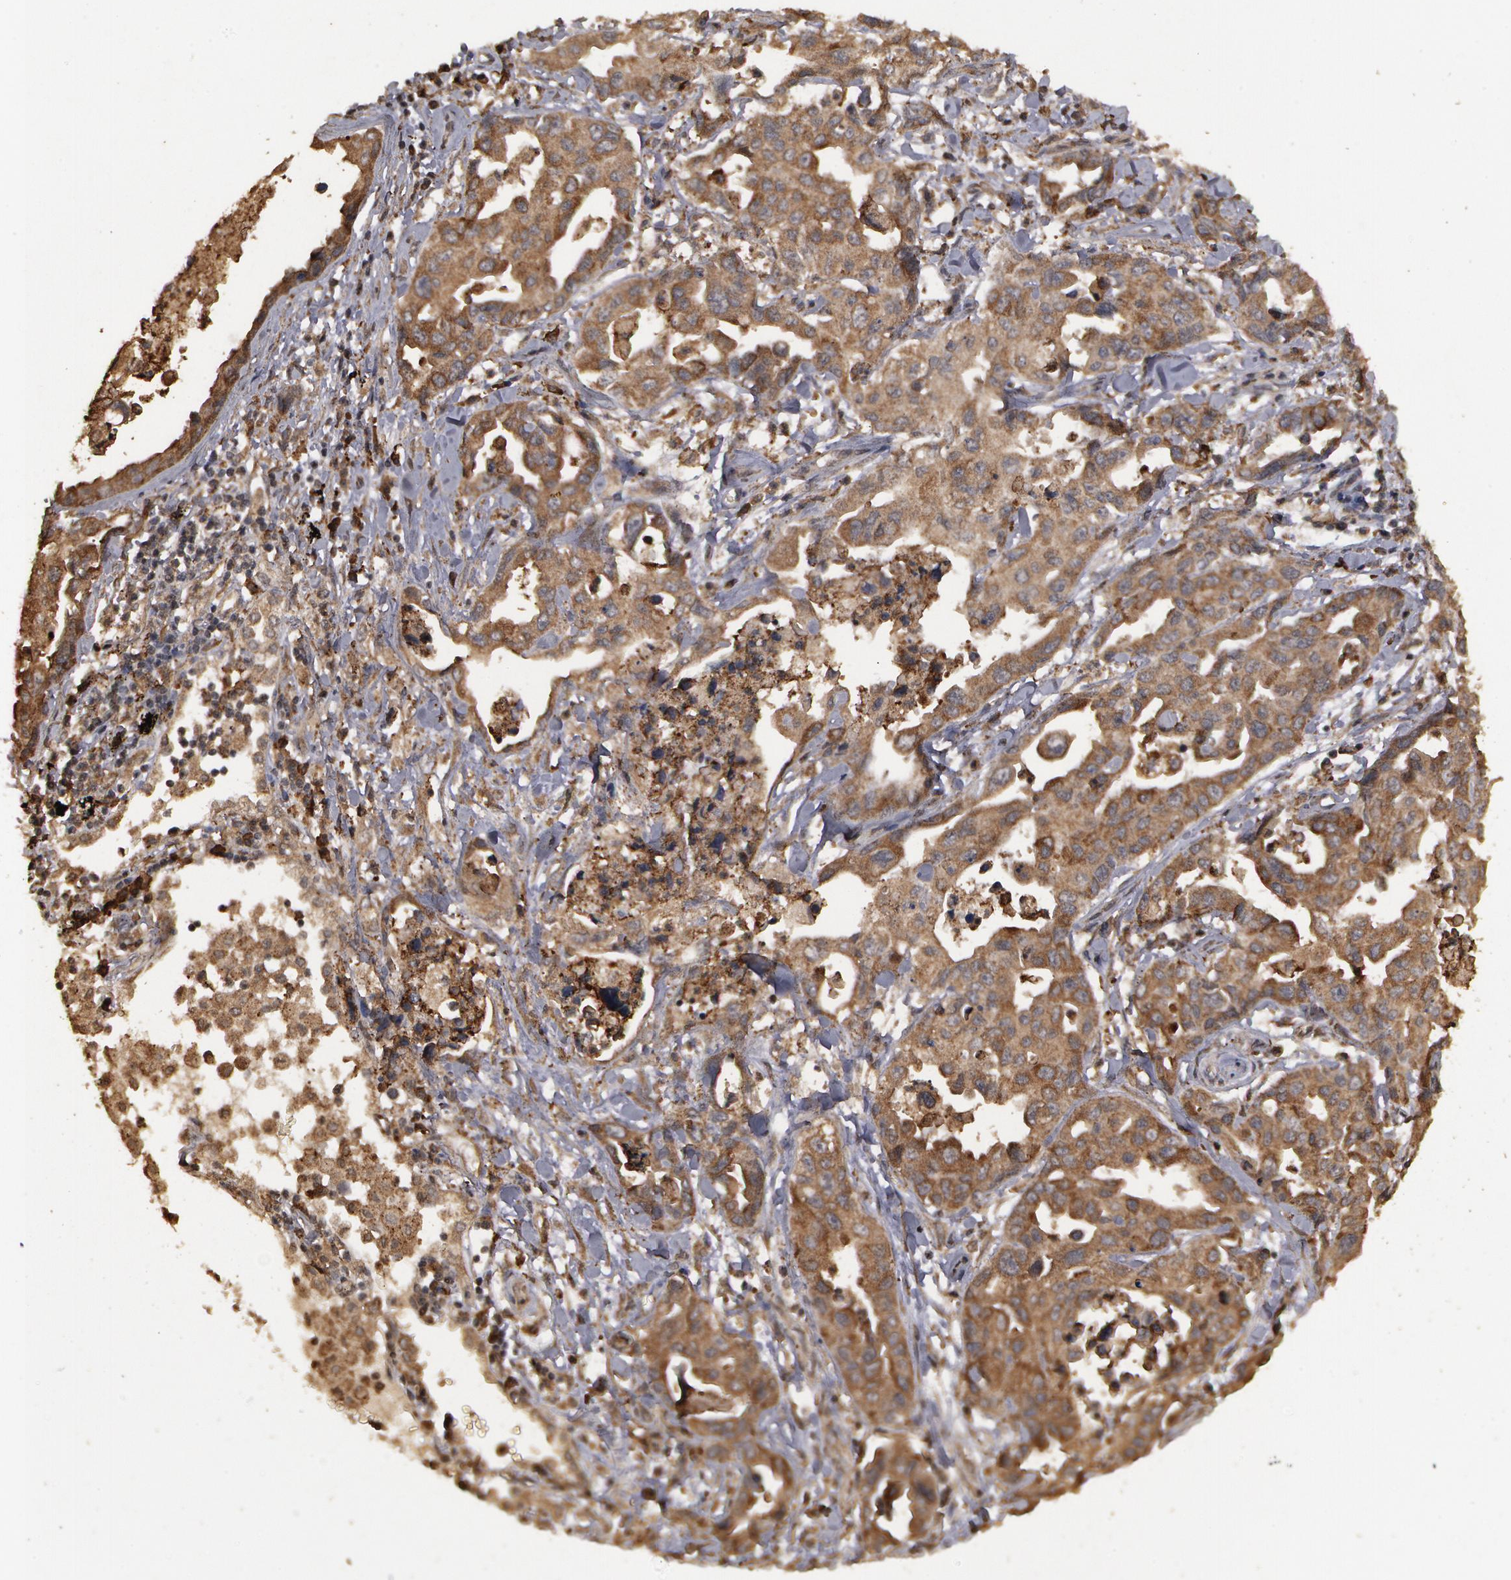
{"staining": {"intensity": "weak", "quantity": ">75%", "location": "cytoplasmic/membranous"}, "tissue": "lung cancer", "cell_type": "Tumor cells", "image_type": "cancer", "snomed": [{"axis": "morphology", "description": "Adenocarcinoma, NOS"}, {"axis": "topography", "description": "Lung"}], "caption": "Immunohistochemistry (IHC) micrograph of neoplastic tissue: lung cancer (adenocarcinoma) stained using immunohistochemistry (IHC) displays low levels of weak protein expression localized specifically in the cytoplasmic/membranous of tumor cells, appearing as a cytoplasmic/membranous brown color.", "gene": "CALR", "patient": {"sex": "male", "age": 64}}